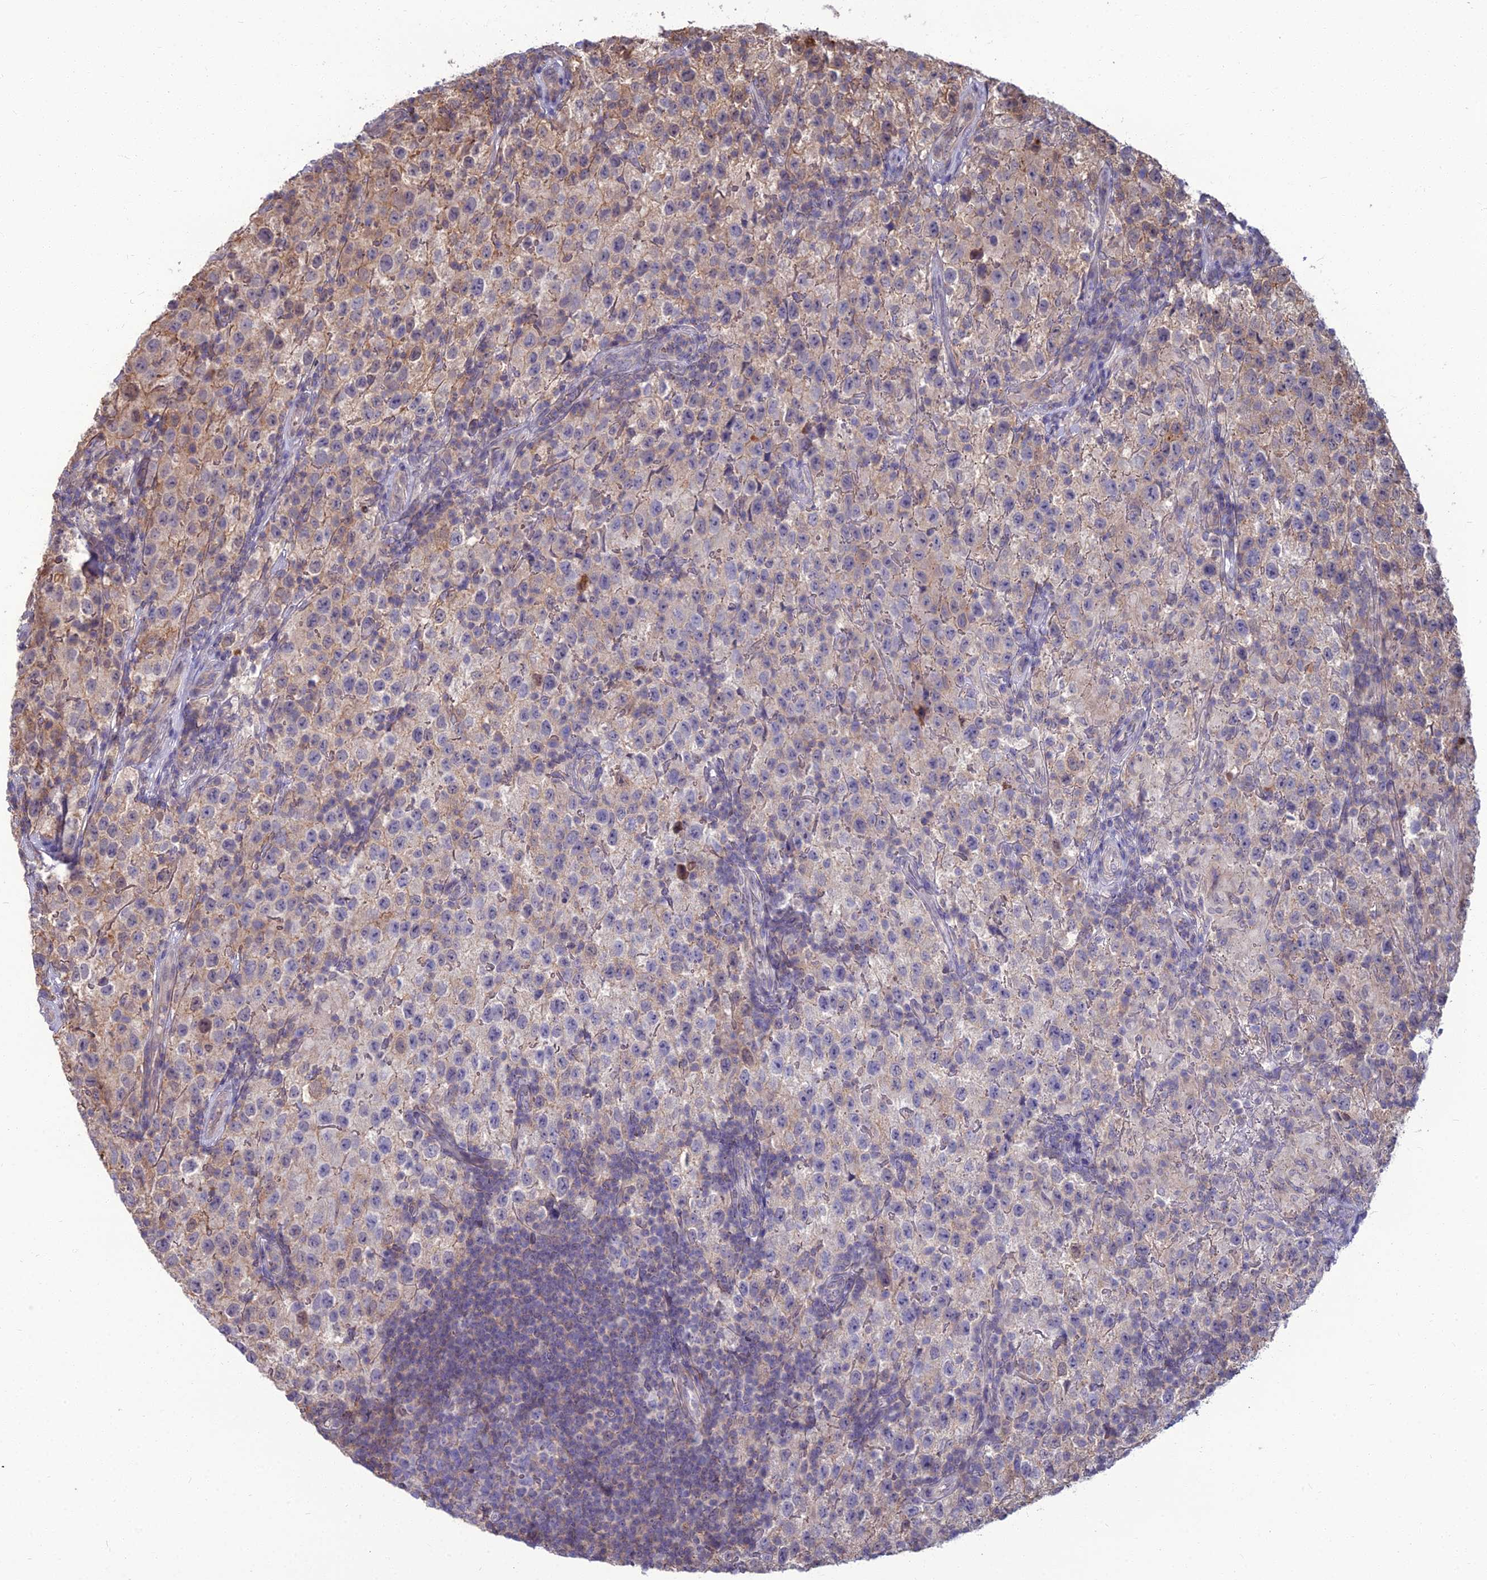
{"staining": {"intensity": "weak", "quantity": "25%-75%", "location": "cytoplasmic/membranous"}, "tissue": "testis cancer", "cell_type": "Tumor cells", "image_type": "cancer", "snomed": [{"axis": "morphology", "description": "Seminoma, NOS"}, {"axis": "morphology", "description": "Carcinoma, Embryonal, NOS"}, {"axis": "topography", "description": "Testis"}], "caption": "Tumor cells show weak cytoplasmic/membranous expression in about 25%-75% of cells in testis seminoma.", "gene": "OPA3", "patient": {"sex": "male", "age": 41}}